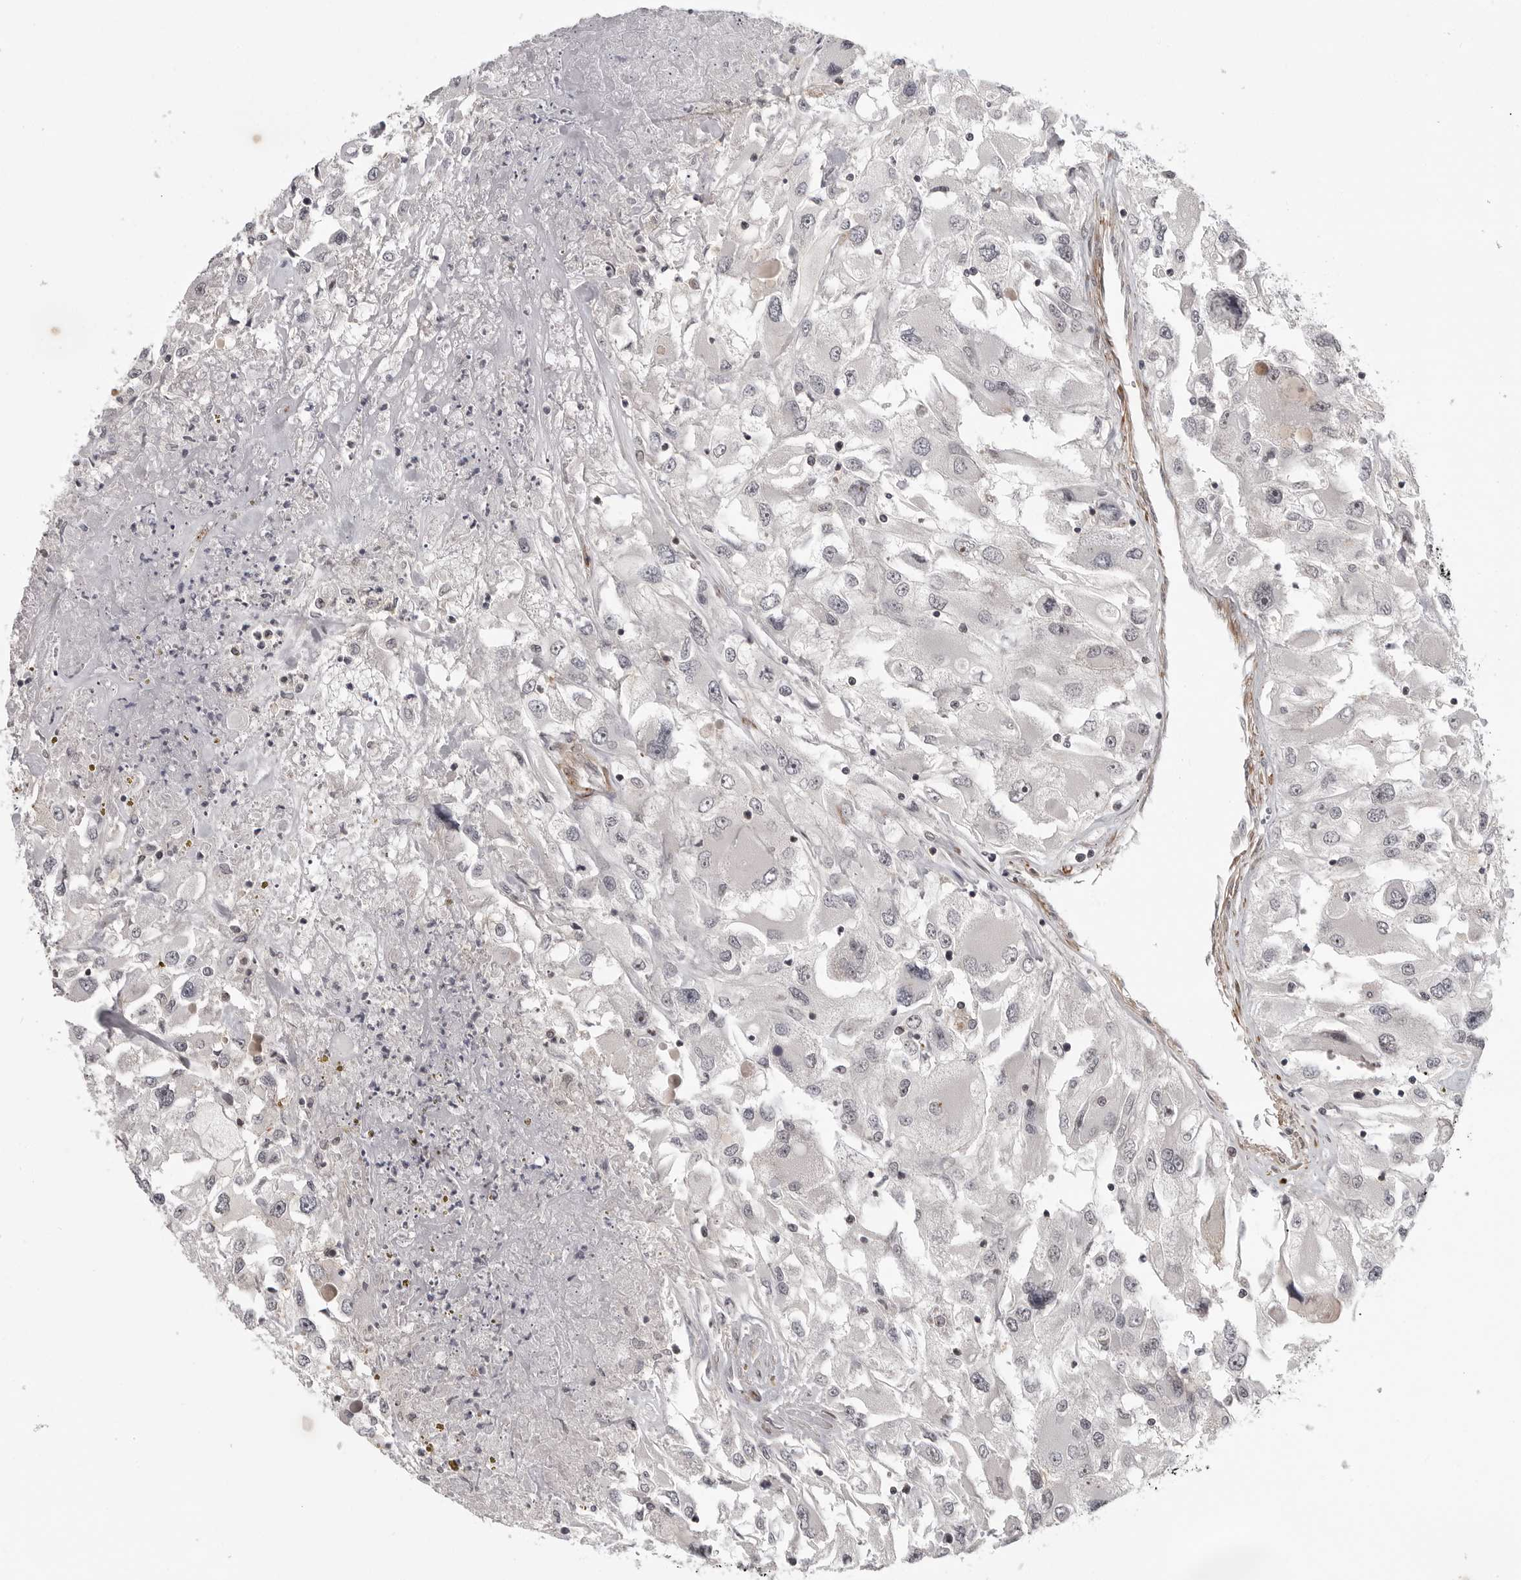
{"staining": {"intensity": "negative", "quantity": "none", "location": "none"}, "tissue": "renal cancer", "cell_type": "Tumor cells", "image_type": "cancer", "snomed": [{"axis": "morphology", "description": "Adenocarcinoma, NOS"}, {"axis": "topography", "description": "Kidney"}], "caption": "Immunohistochemical staining of adenocarcinoma (renal) shows no significant expression in tumor cells.", "gene": "TUT4", "patient": {"sex": "female", "age": 52}}